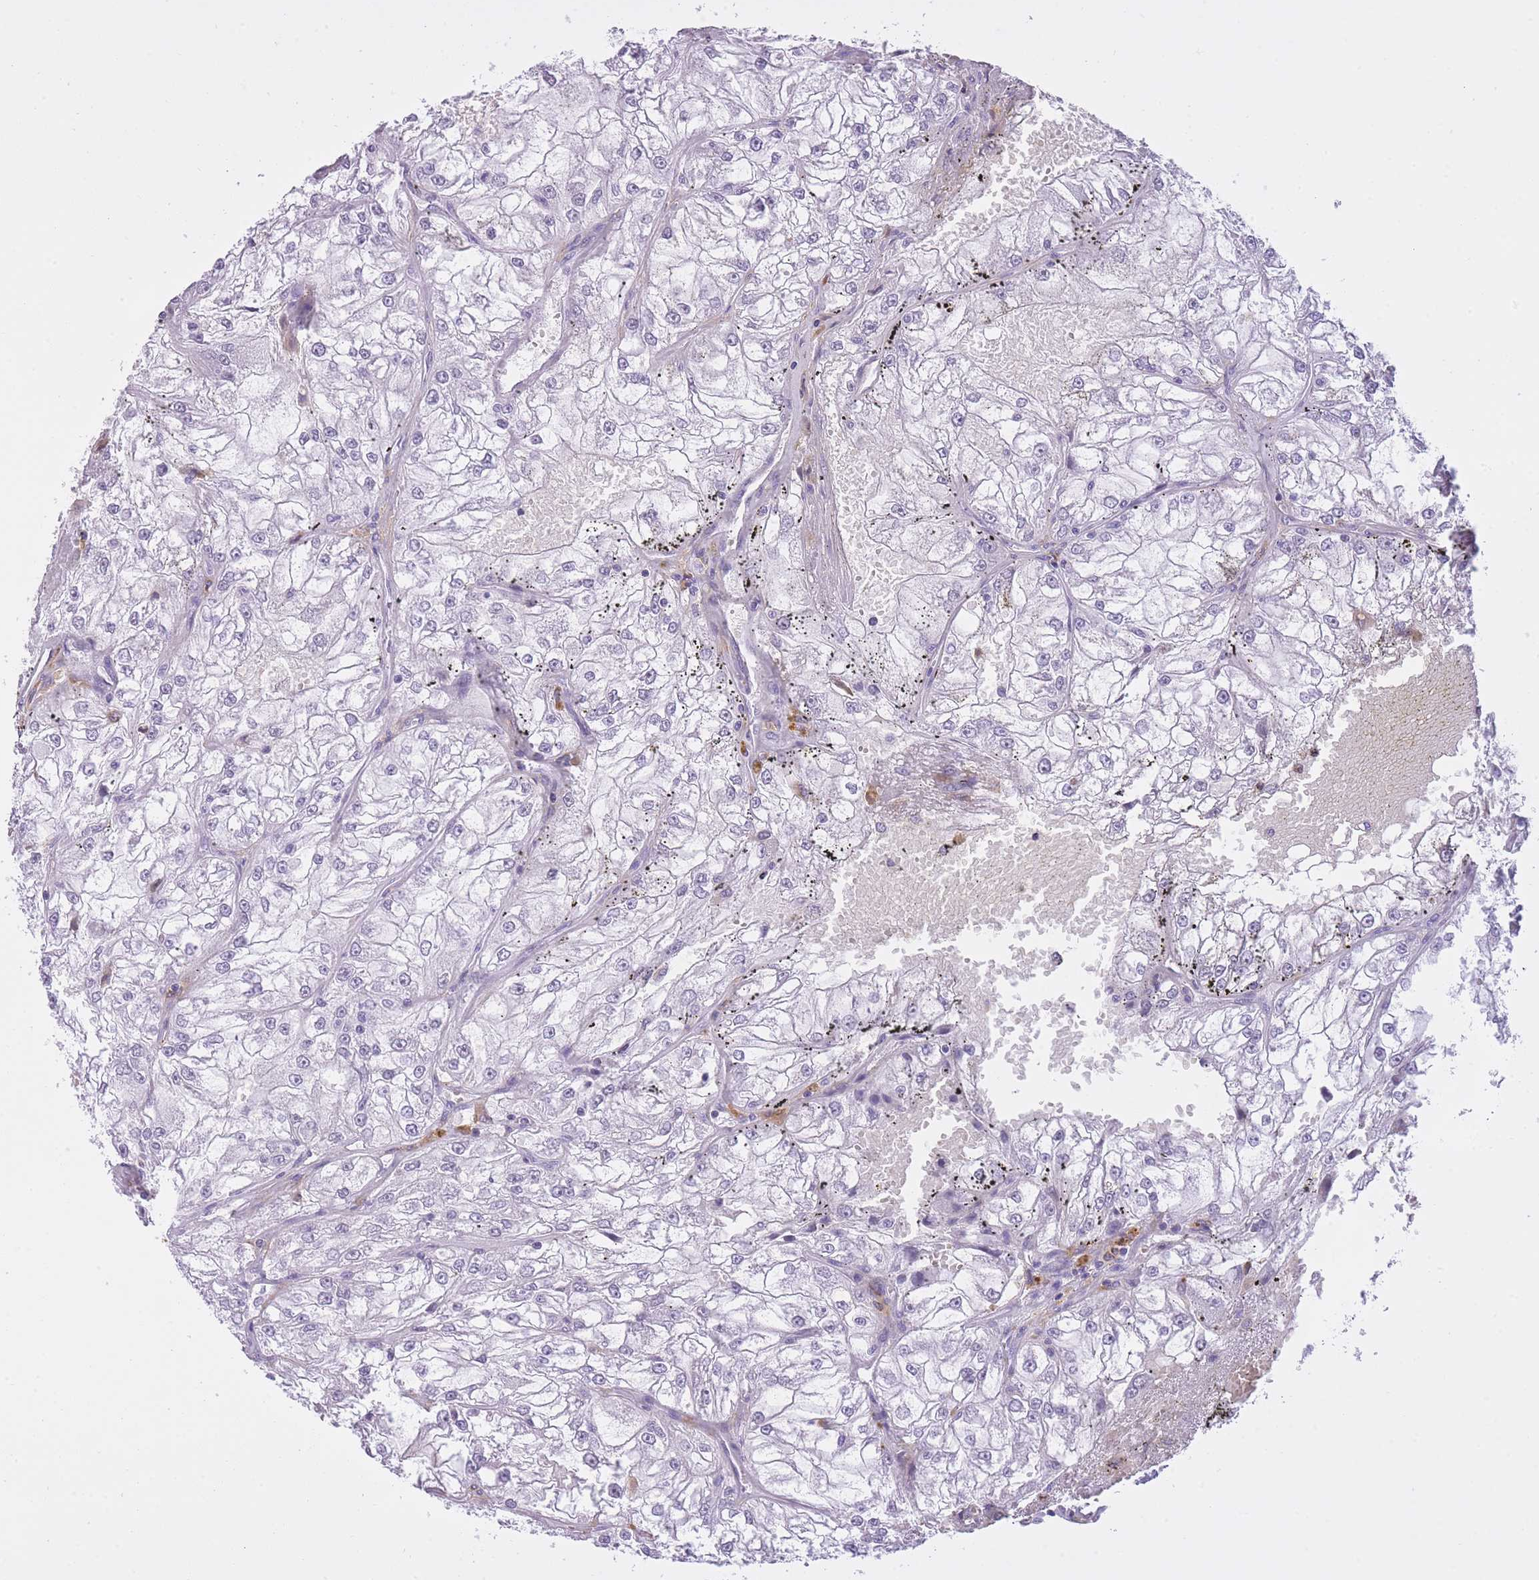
{"staining": {"intensity": "negative", "quantity": "none", "location": "none"}, "tissue": "renal cancer", "cell_type": "Tumor cells", "image_type": "cancer", "snomed": [{"axis": "morphology", "description": "Adenocarcinoma, NOS"}, {"axis": "topography", "description": "Kidney"}], "caption": "The image shows no significant positivity in tumor cells of renal cancer (adenocarcinoma).", "gene": "RADX", "patient": {"sex": "female", "age": 72}}